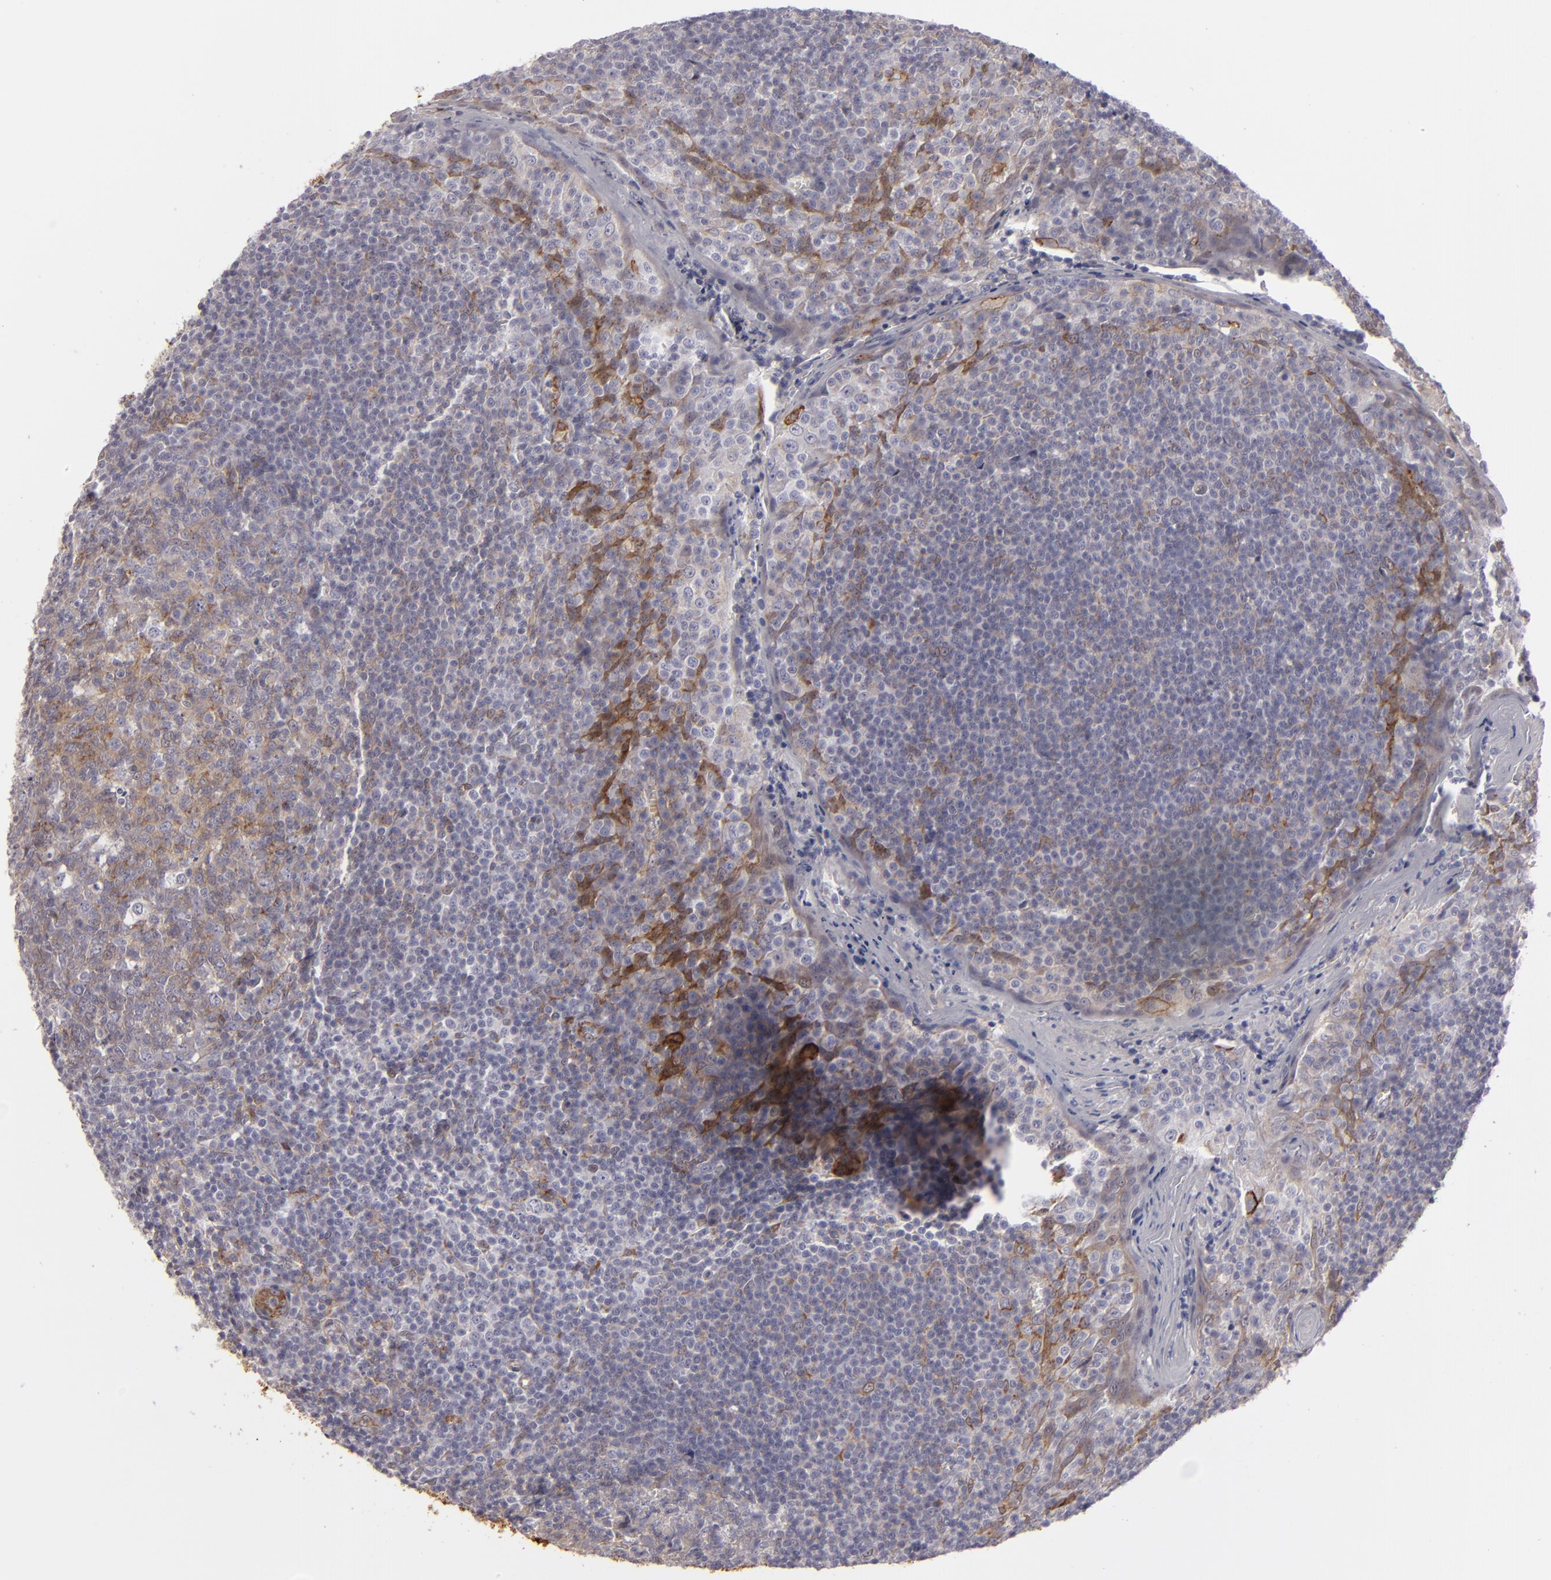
{"staining": {"intensity": "negative", "quantity": "none", "location": "none"}, "tissue": "tonsil", "cell_type": "Germinal center cells", "image_type": "normal", "snomed": [{"axis": "morphology", "description": "Normal tissue, NOS"}, {"axis": "topography", "description": "Tonsil"}], "caption": "Immunohistochemistry histopathology image of normal tonsil: human tonsil stained with DAB (3,3'-diaminobenzidine) demonstrates no significant protein expression in germinal center cells.", "gene": "ALCAM", "patient": {"sex": "male", "age": 31}}